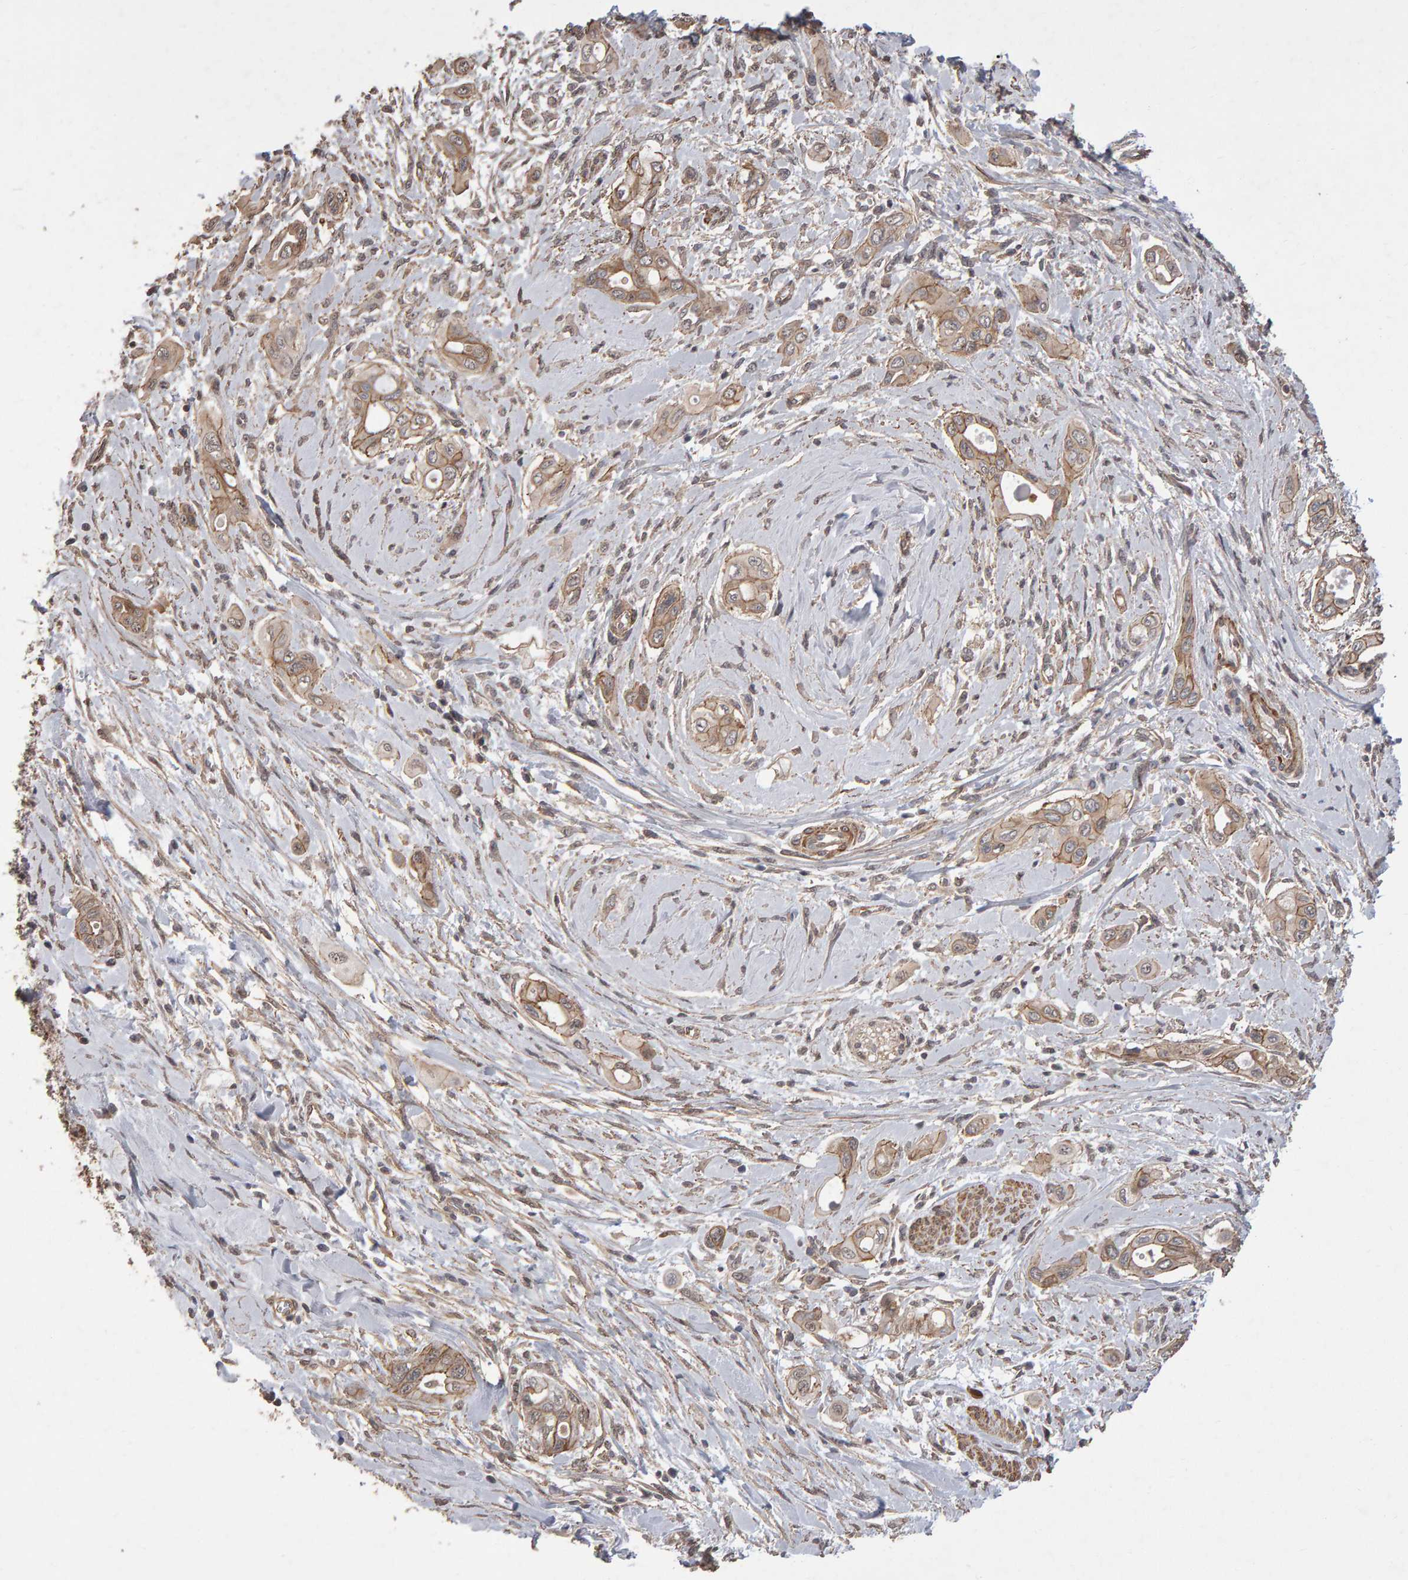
{"staining": {"intensity": "weak", "quantity": ">75%", "location": "cytoplasmic/membranous"}, "tissue": "pancreatic cancer", "cell_type": "Tumor cells", "image_type": "cancer", "snomed": [{"axis": "morphology", "description": "Adenocarcinoma, NOS"}, {"axis": "topography", "description": "Pancreas"}], "caption": "Immunohistochemistry (IHC) micrograph of neoplastic tissue: pancreatic cancer stained using IHC demonstrates low levels of weak protein expression localized specifically in the cytoplasmic/membranous of tumor cells, appearing as a cytoplasmic/membranous brown color.", "gene": "SCRIB", "patient": {"sex": "male", "age": 59}}